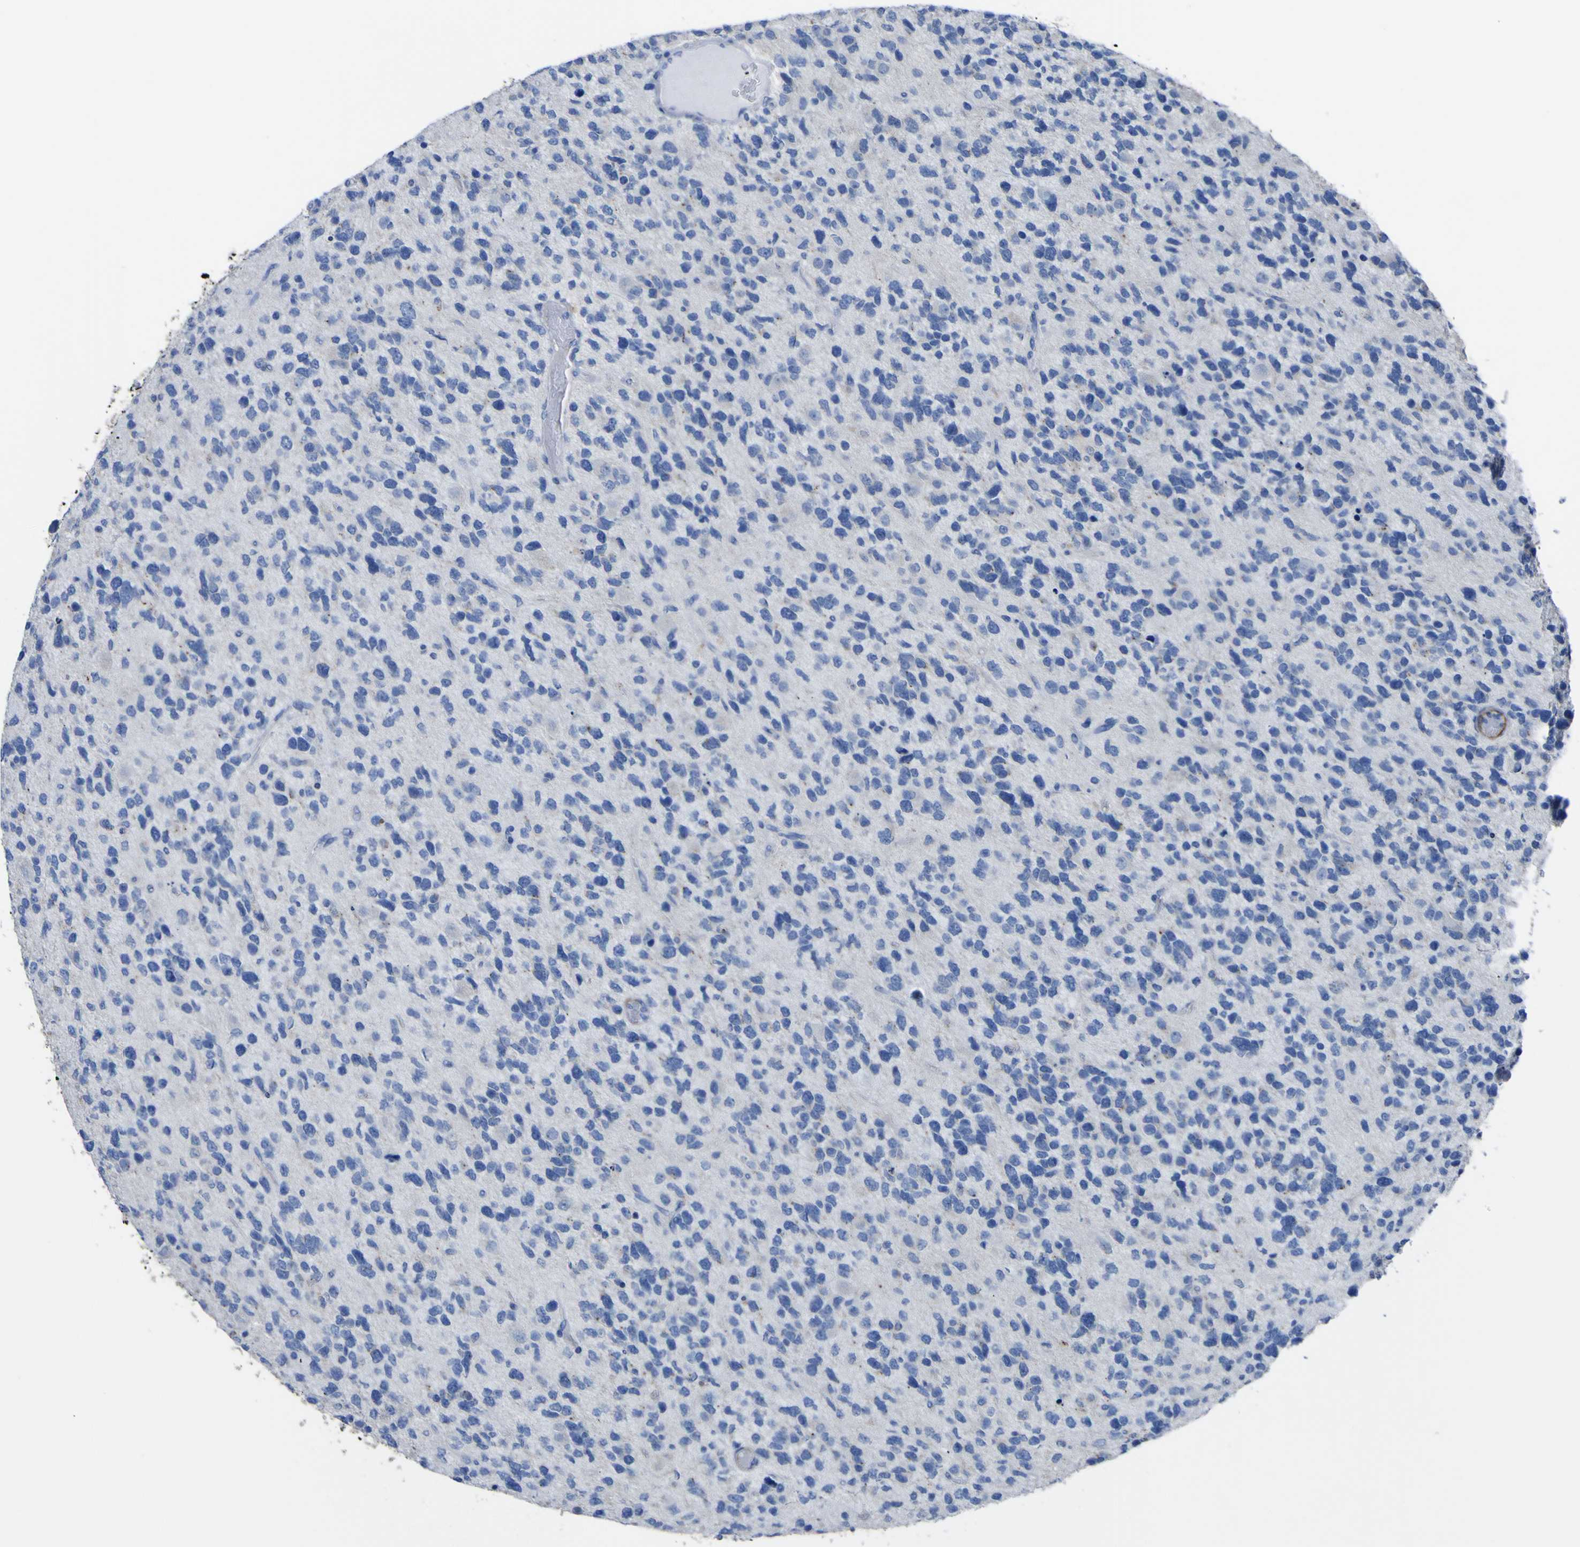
{"staining": {"intensity": "negative", "quantity": "none", "location": "none"}, "tissue": "glioma", "cell_type": "Tumor cells", "image_type": "cancer", "snomed": [{"axis": "morphology", "description": "Glioma, malignant, High grade"}, {"axis": "topography", "description": "Brain"}], "caption": "A high-resolution histopathology image shows IHC staining of glioma, which displays no significant staining in tumor cells. The staining was performed using DAB (3,3'-diaminobenzidine) to visualize the protein expression in brown, while the nuclei were stained in blue with hematoxylin (Magnification: 20x).", "gene": "AGO4", "patient": {"sex": "female", "age": 58}}